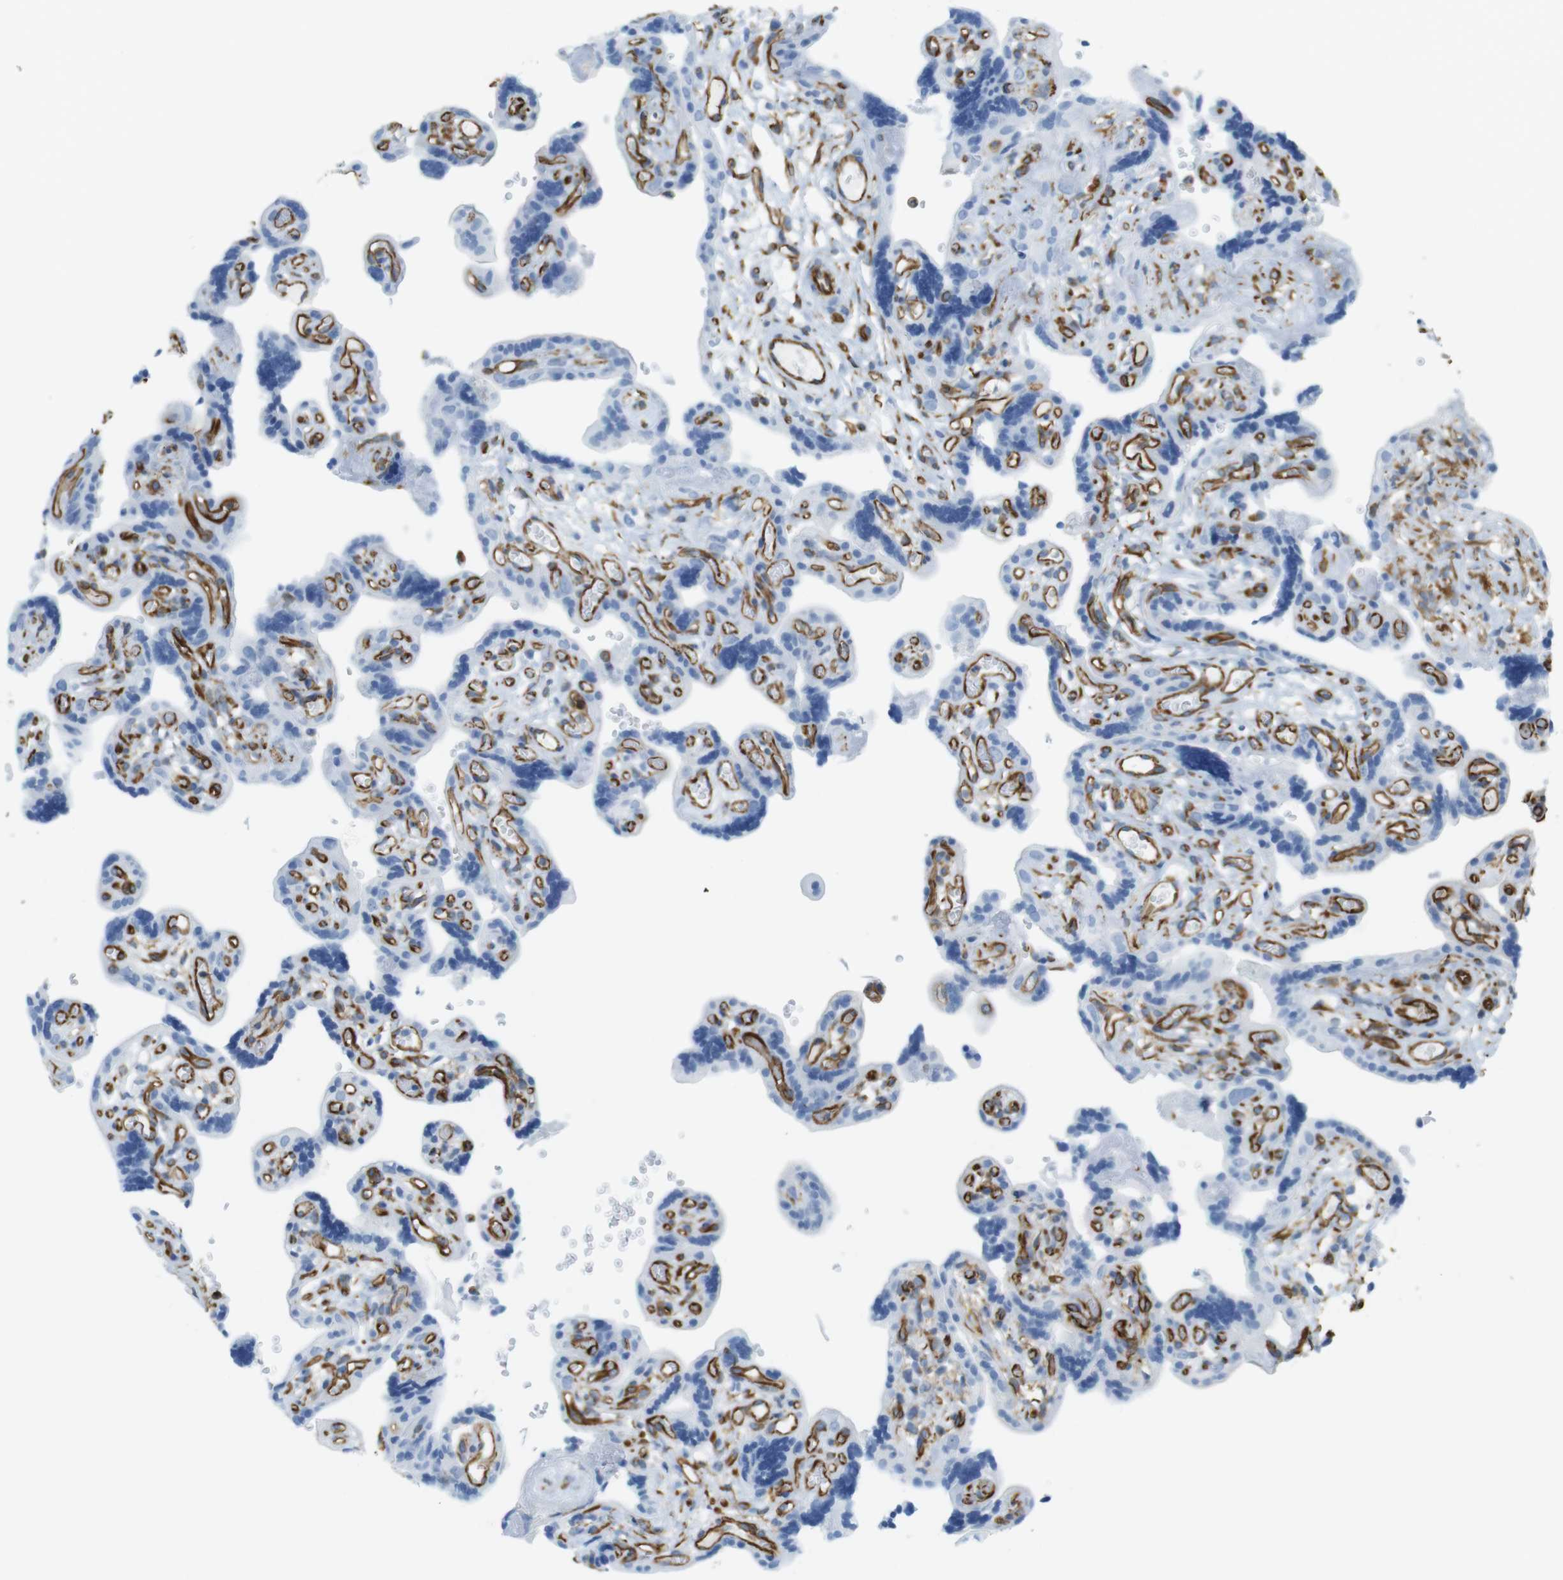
{"staining": {"intensity": "negative", "quantity": "none", "location": "none"}, "tissue": "placenta", "cell_type": "Trophoblastic cells", "image_type": "normal", "snomed": [{"axis": "morphology", "description": "Normal tissue, NOS"}, {"axis": "topography", "description": "Placenta"}], "caption": "DAB immunohistochemical staining of normal human placenta exhibits no significant expression in trophoblastic cells.", "gene": "MS4A10", "patient": {"sex": "female", "age": 30}}